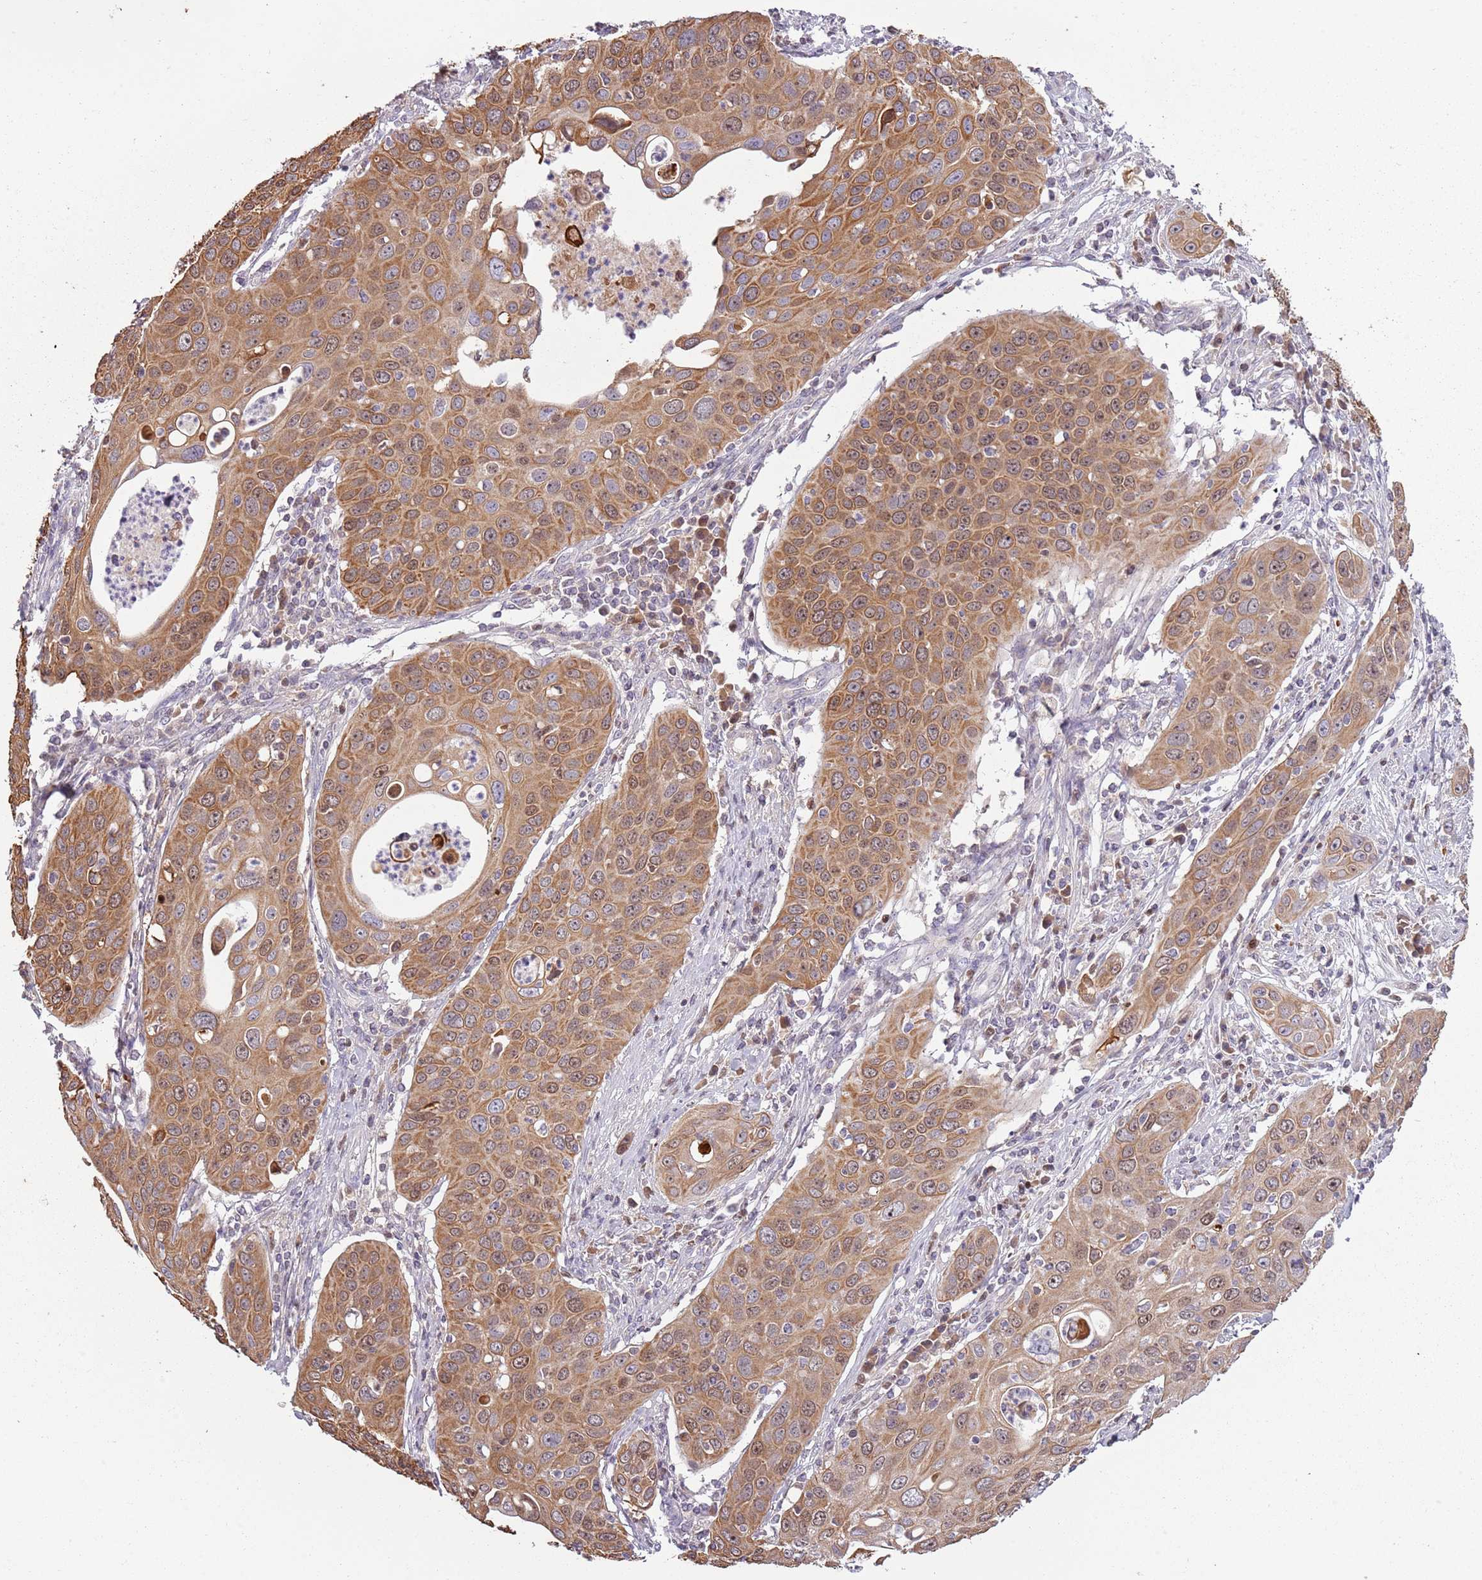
{"staining": {"intensity": "moderate", "quantity": ">75%", "location": "cytoplasmic/membranous,nuclear"}, "tissue": "cervical cancer", "cell_type": "Tumor cells", "image_type": "cancer", "snomed": [{"axis": "morphology", "description": "Squamous cell carcinoma, NOS"}, {"axis": "topography", "description": "Cervix"}], "caption": "Cervical cancer stained with immunohistochemistry (IHC) shows moderate cytoplasmic/membranous and nuclear expression in about >75% of tumor cells.", "gene": "SYS1", "patient": {"sex": "female", "age": 36}}